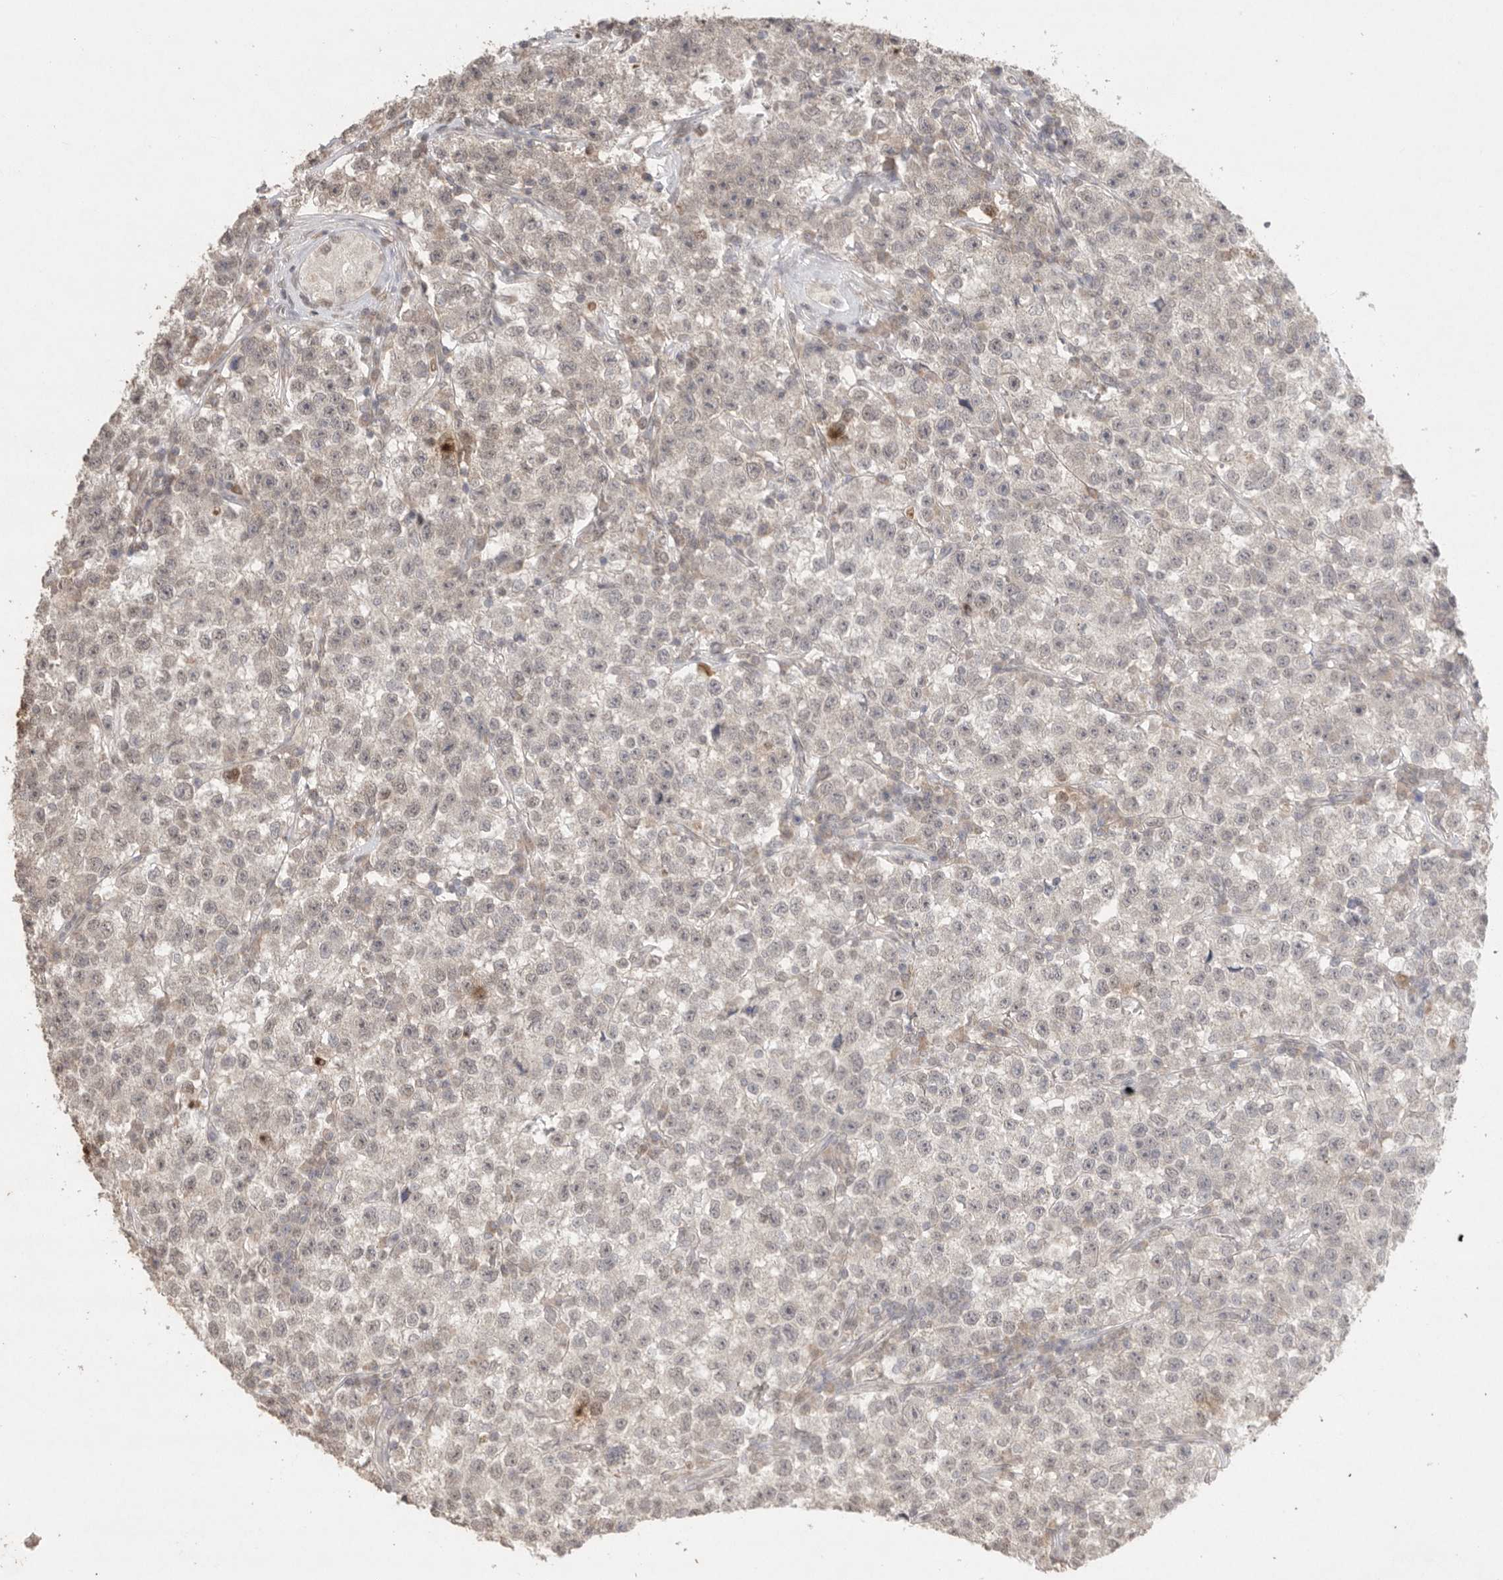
{"staining": {"intensity": "weak", "quantity": "25%-75%", "location": "nuclear"}, "tissue": "testis cancer", "cell_type": "Tumor cells", "image_type": "cancer", "snomed": [{"axis": "morphology", "description": "Seminoma, NOS"}, {"axis": "topography", "description": "Testis"}], "caption": "Protein positivity by immunohistochemistry displays weak nuclear staining in about 25%-75% of tumor cells in testis cancer (seminoma).", "gene": "KLK5", "patient": {"sex": "male", "age": 22}}